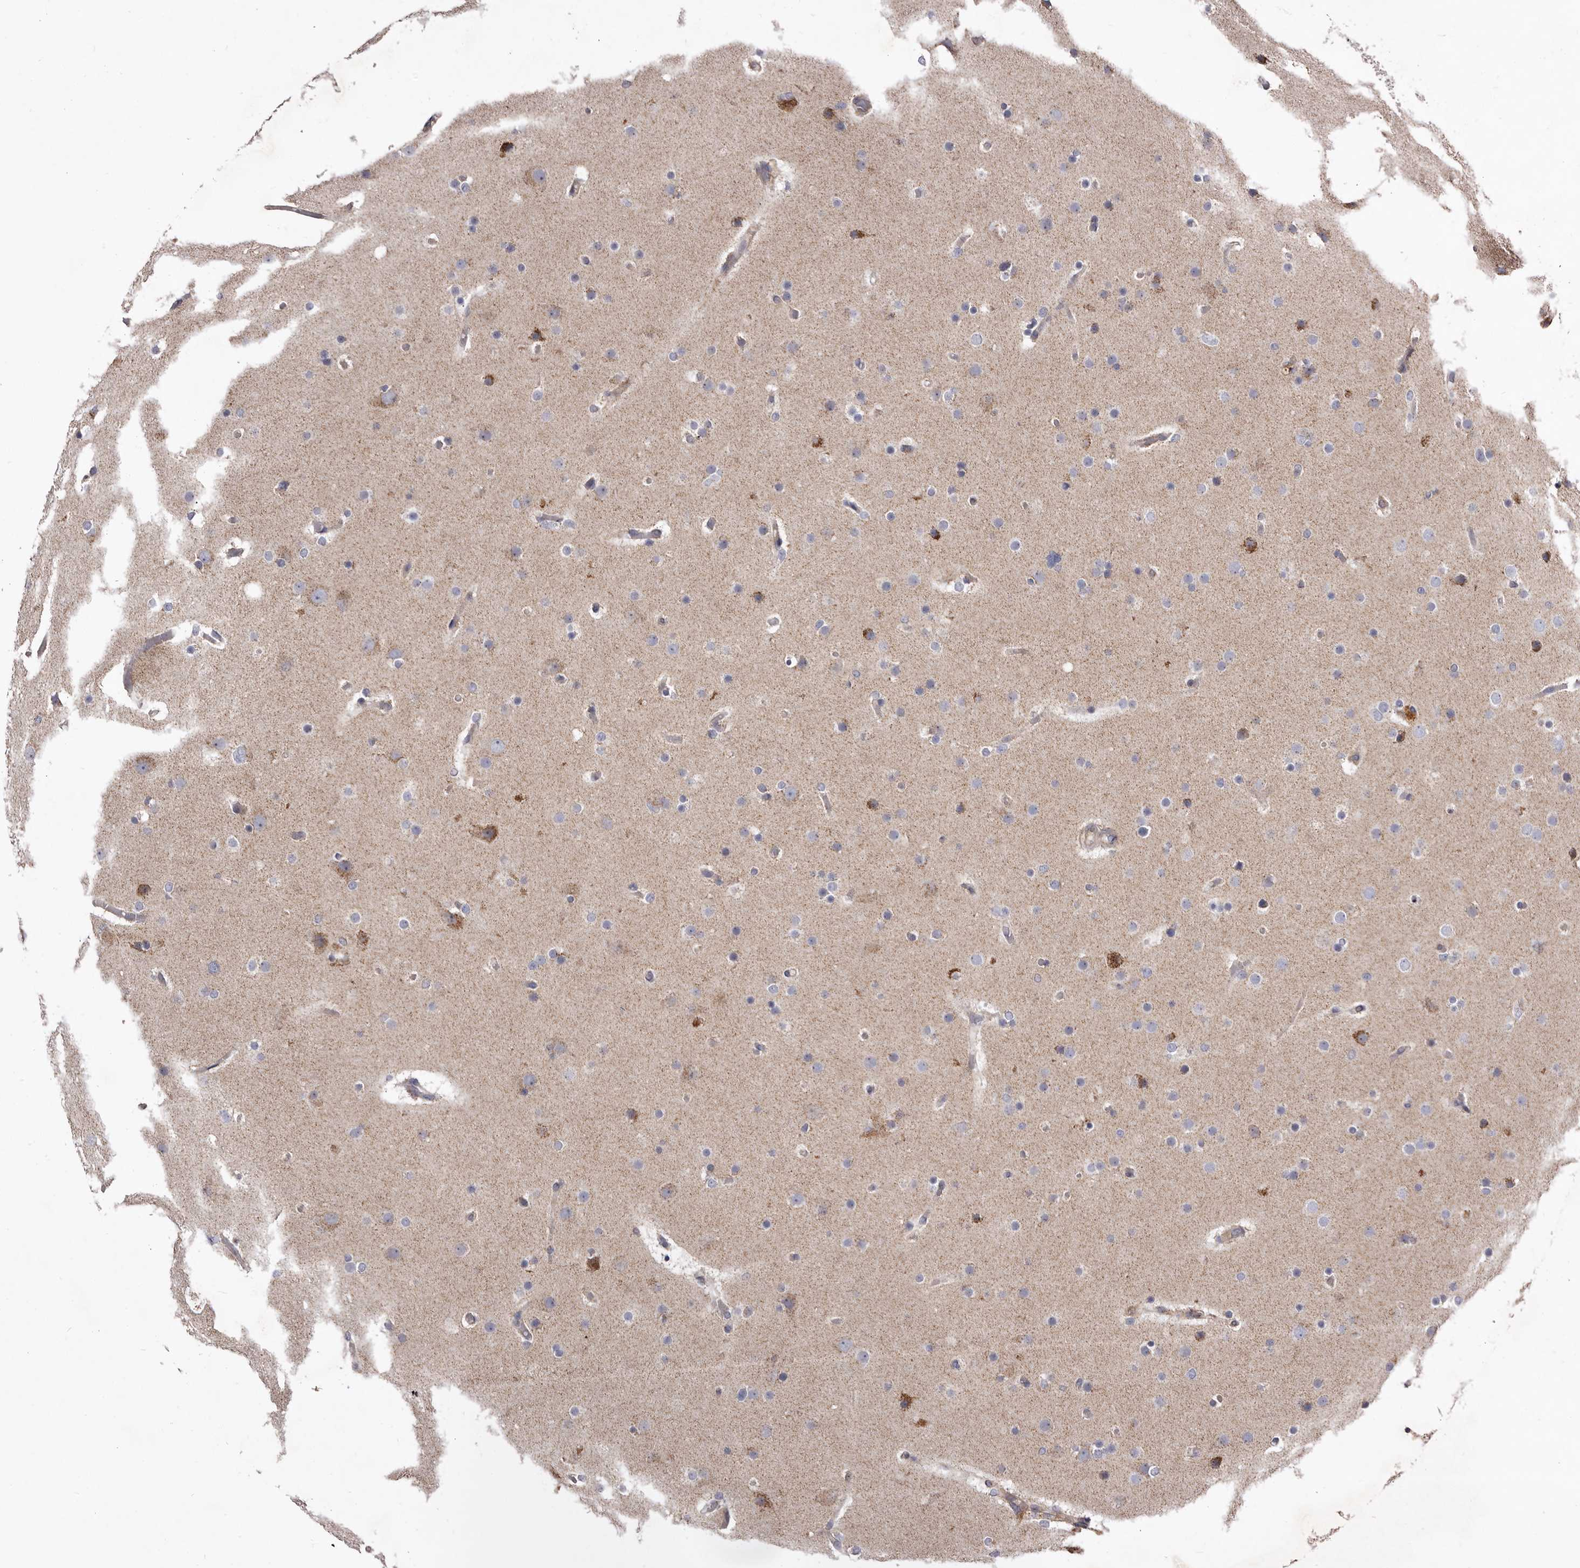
{"staining": {"intensity": "moderate", "quantity": "<25%", "location": "cytoplasmic/membranous"}, "tissue": "glioma", "cell_type": "Tumor cells", "image_type": "cancer", "snomed": [{"axis": "morphology", "description": "Glioma, malignant, High grade"}, {"axis": "topography", "description": "Cerebral cortex"}], "caption": "Immunohistochemistry (IHC) histopathology image of neoplastic tissue: human glioma stained using immunohistochemistry exhibits low levels of moderate protein expression localized specifically in the cytoplasmic/membranous of tumor cells, appearing as a cytoplasmic/membranous brown color.", "gene": "FMO2", "patient": {"sex": "female", "age": 36}}